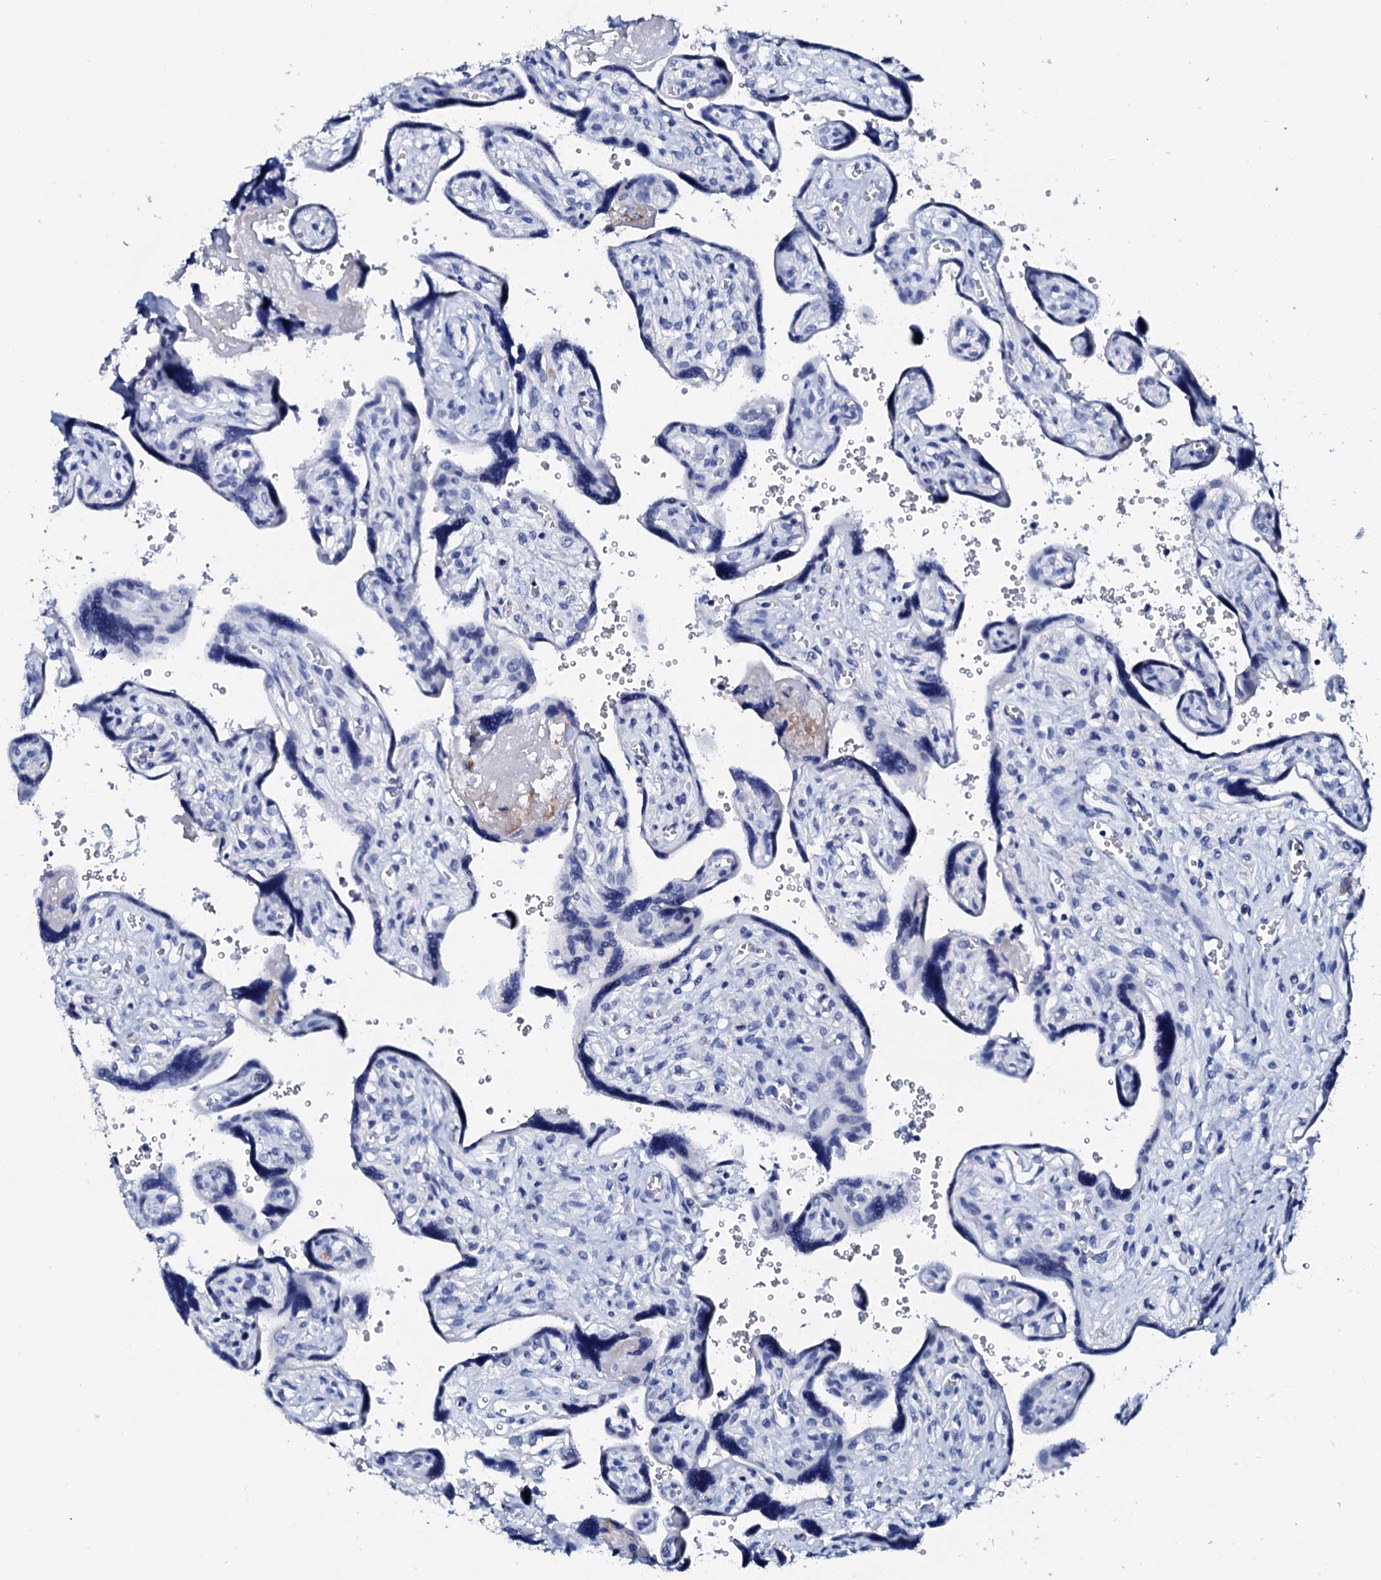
{"staining": {"intensity": "negative", "quantity": "none", "location": "none"}, "tissue": "placenta", "cell_type": "Decidual cells", "image_type": "normal", "snomed": [{"axis": "morphology", "description": "Normal tissue, NOS"}, {"axis": "topography", "description": "Placenta"}], "caption": "IHC image of benign placenta: placenta stained with DAB (3,3'-diaminobenzidine) exhibits no significant protein positivity in decidual cells. (Brightfield microscopy of DAB immunohistochemistry (IHC) at high magnification).", "gene": "GLB1L3", "patient": {"sex": "female", "age": 39}}